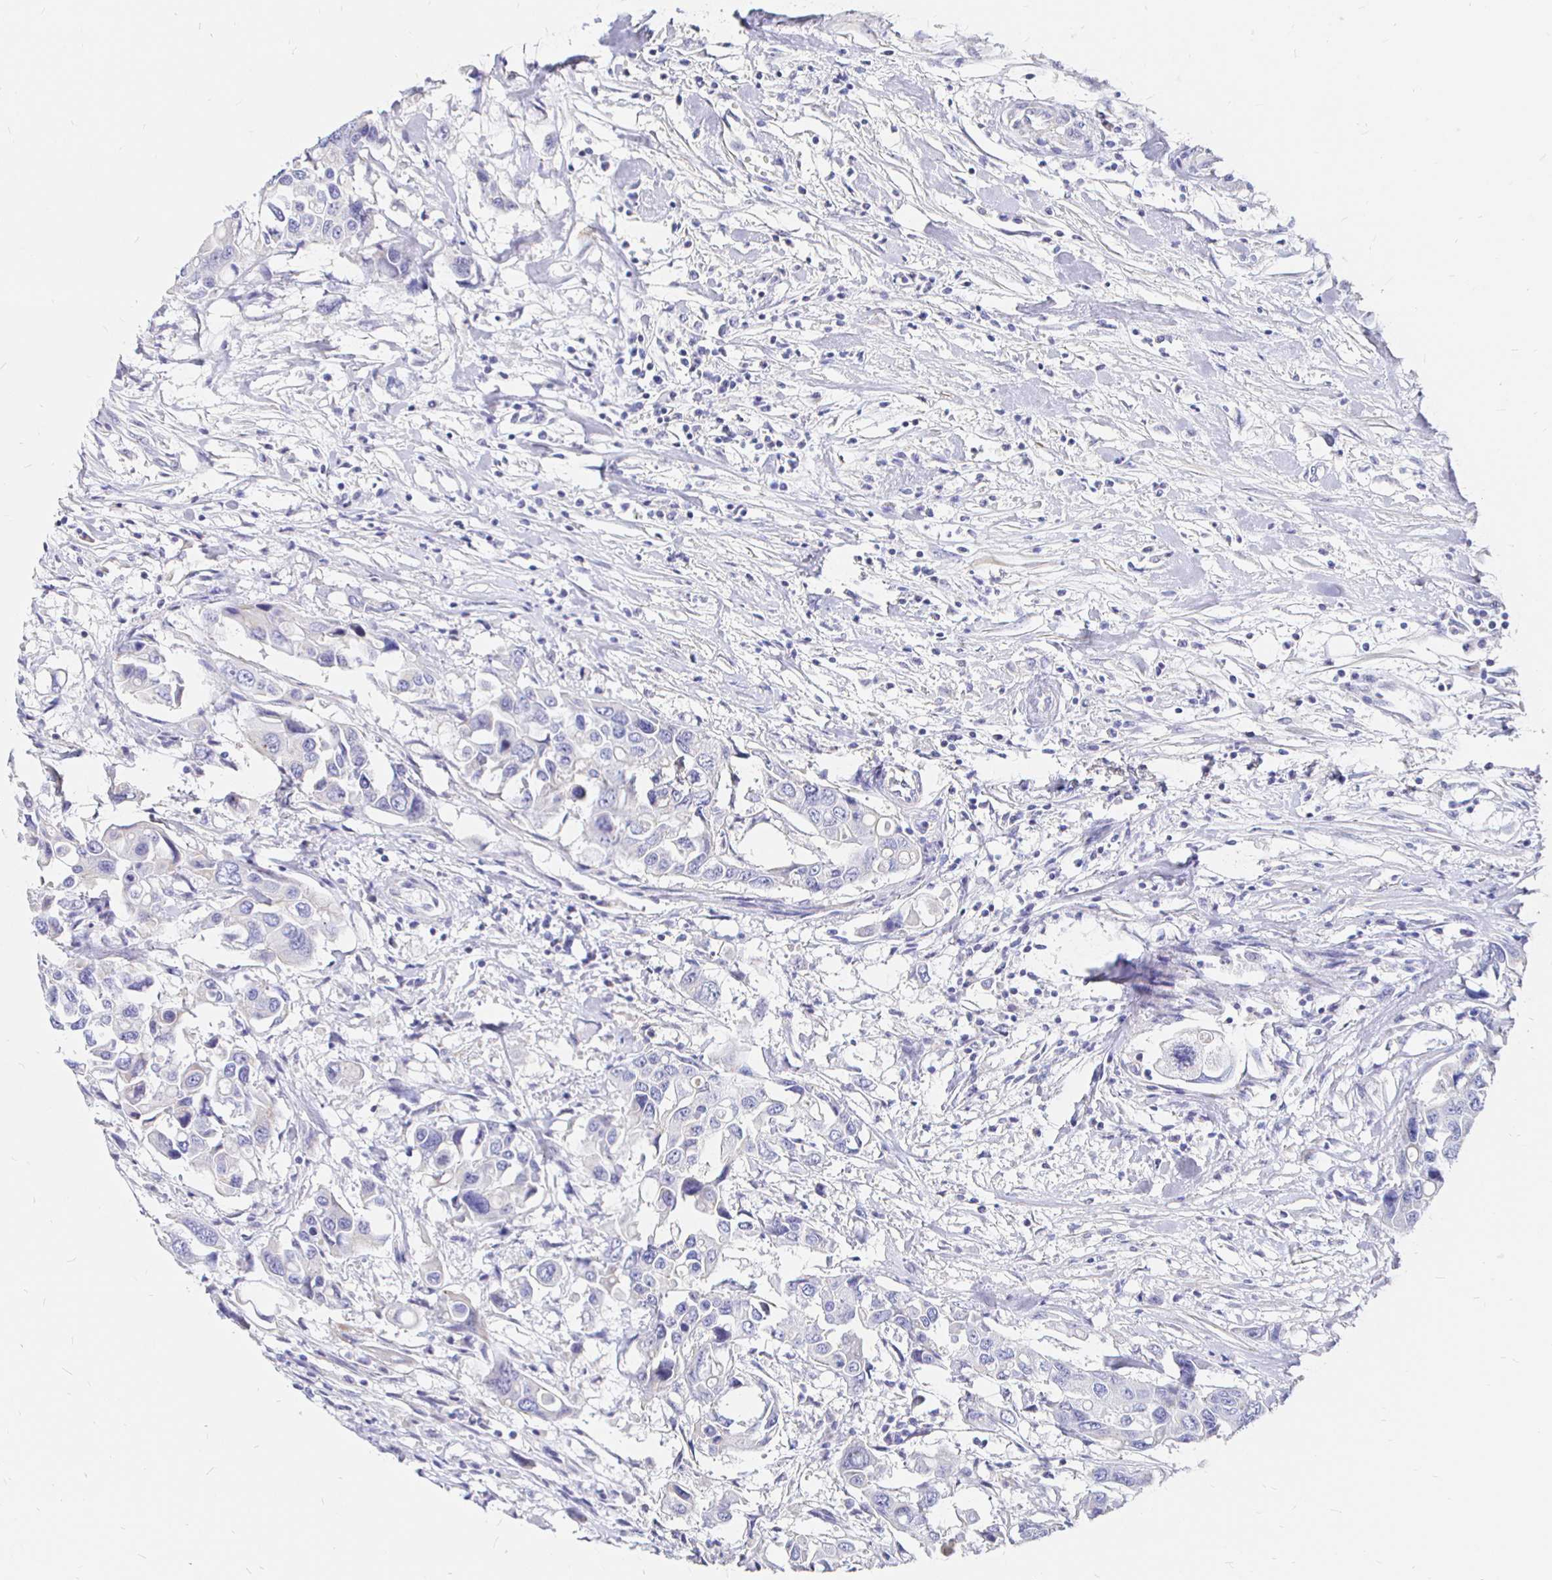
{"staining": {"intensity": "negative", "quantity": "none", "location": "none"}, "tissue": "colorectal cancer", "cell_type": "Tumor cells", "image_type": "cancer", "snomed": [{"axis": "morphology", "description": "Adenocarcinoma, NOS"}, {"axis": "topography", "description": "Colon"}], "caption": "Tumor cells show no significant positivity in colorectal adenocarcinoma. (Stains: DAB immunohistochemistry with hematoxylin counter stain, Microscopy: brightfield microscopy at high magnification).", "gene": "NECAB1", "patient": {"sex": "male", "age": 77}}